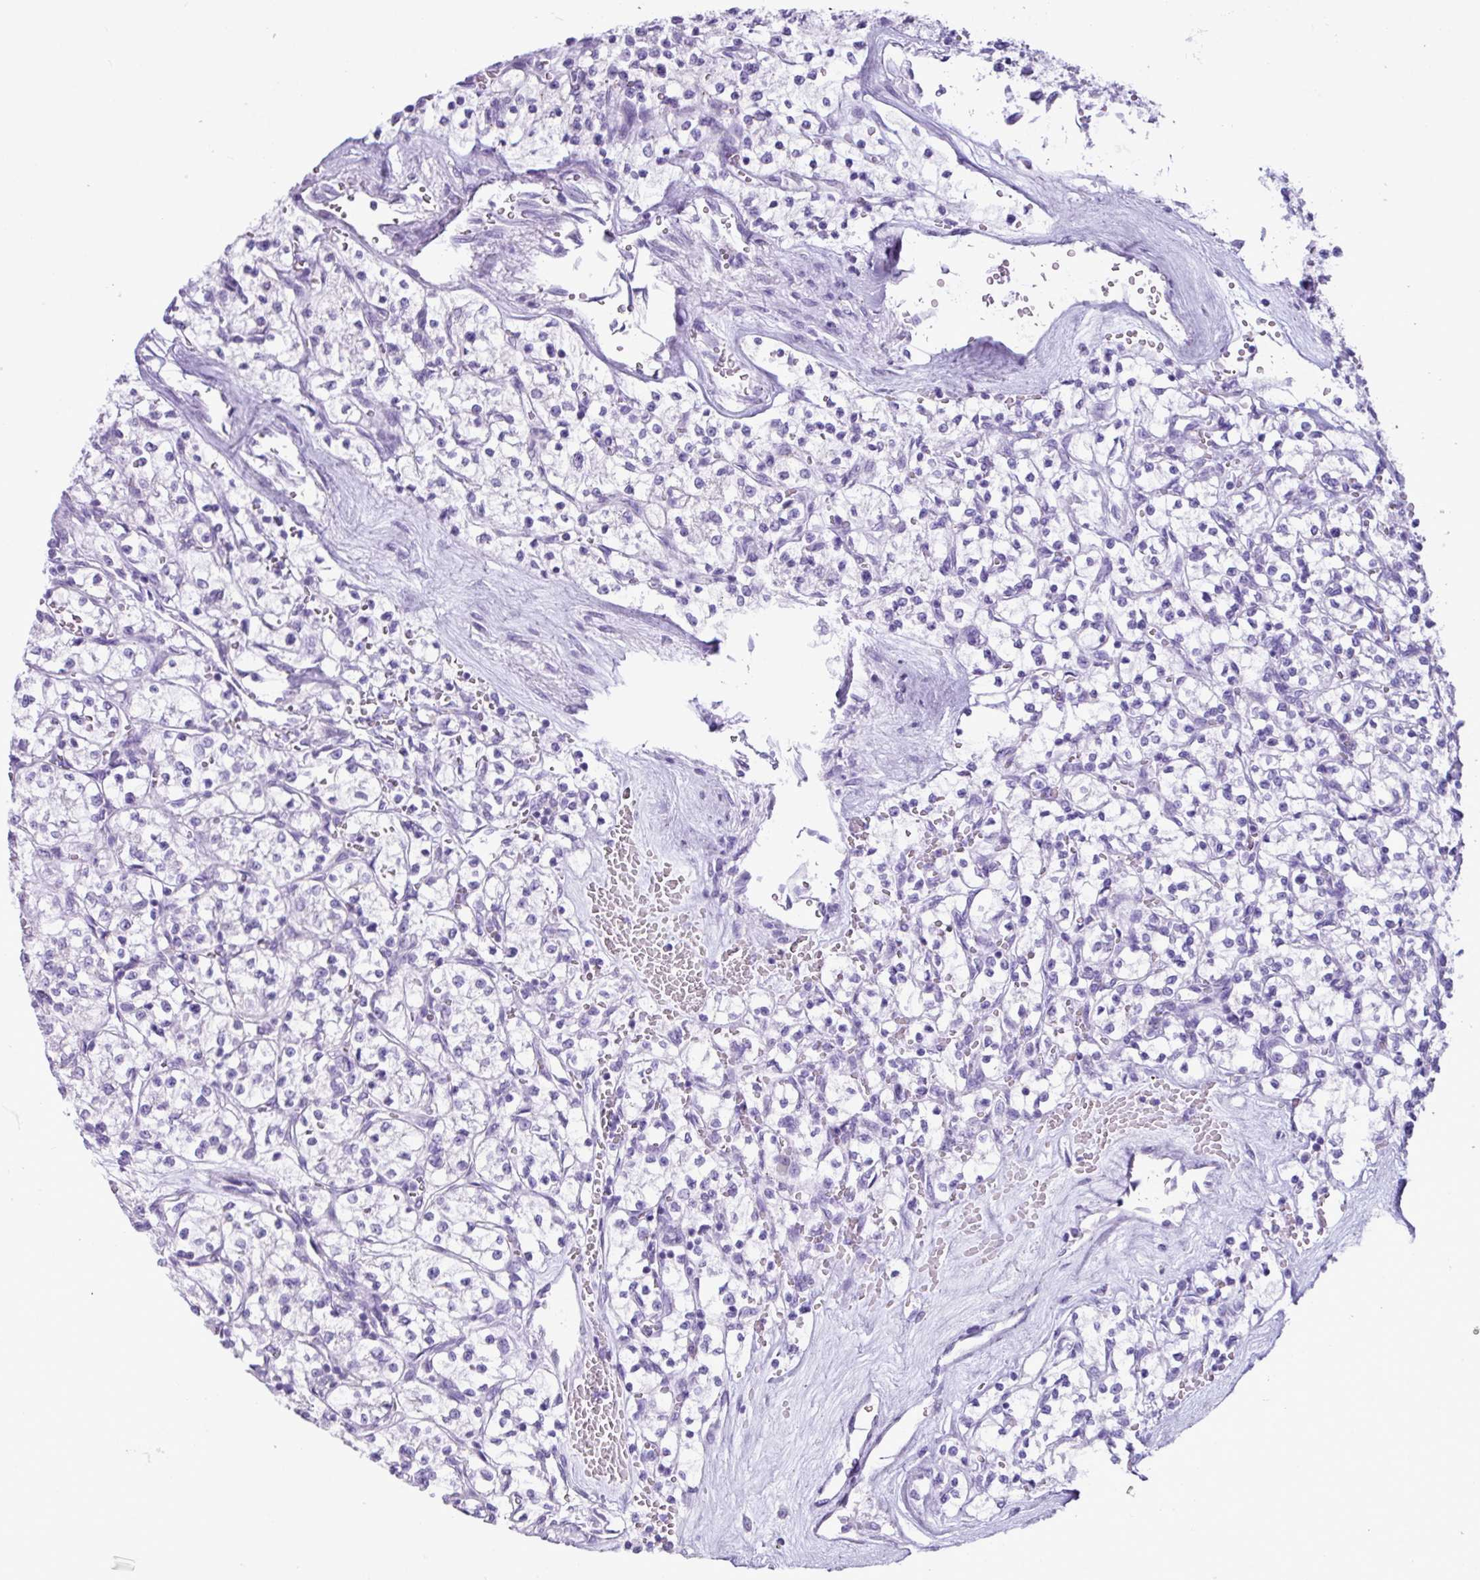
{"staining": {"intensity": "negative", "quantity": "none", "location": "none"}, "tissue": "renal cancer", "cell_type": "Tumor cells", "image_type": "cancer", "snomed": [{"axis": "morphology", "description": "Adenocarcinoma, NOS"}, {"axis": "topography", "description": "Kidney"}], "caption": "DAB immunohistochemical staining of human renal cancer (adenocarcinoma) exhibits no significant positivity in tumor cells.", "gene": "RGS21", "patient": {"sex": "female", "age": 64}}